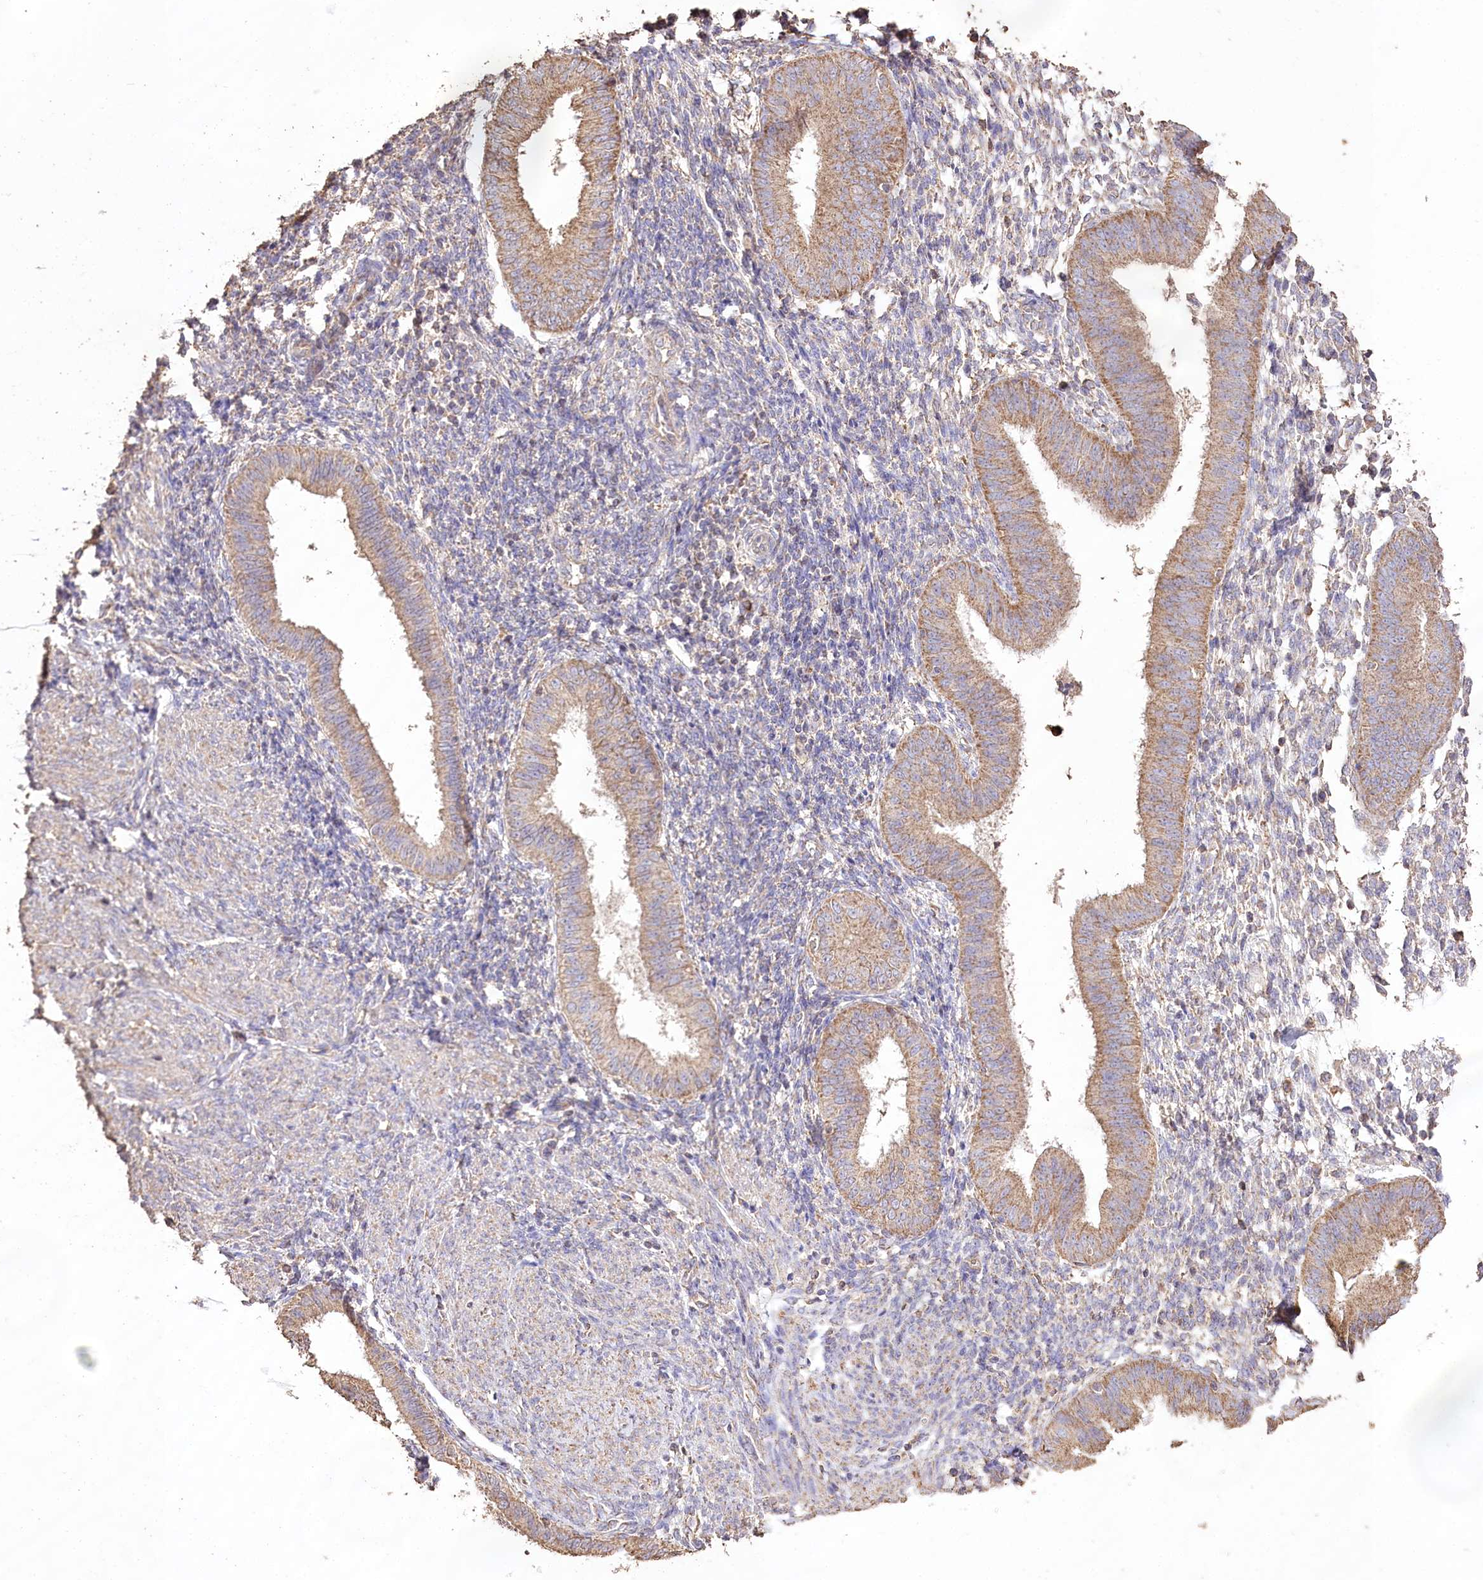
{"staining": {"intensity": "moderate", "quantity": ">75%", "location": "cytoplasmic/membranous"}, "tissue": "endometrium", "cell_type": "Cells in endometrial stroma", "image_type": "normal", "snomed": [{"axis": "morphology", "description": "Normal tissue, NOS"}, {"axis": "topography", "description": "Uterus"}, {"axis": "topography", "description": "Endometrium"}], "caption": "Moderate cytoplasmic/membranous protein staining is seen in approximately >75% of cells in endometrial stroma in endometrium. Using DAB (brown) and hematoxylin (blue) stains, captured at high magnification using brightfield microscopy.", "gene": "IREB2", "patient": {"sex": "female", "age": 48}}